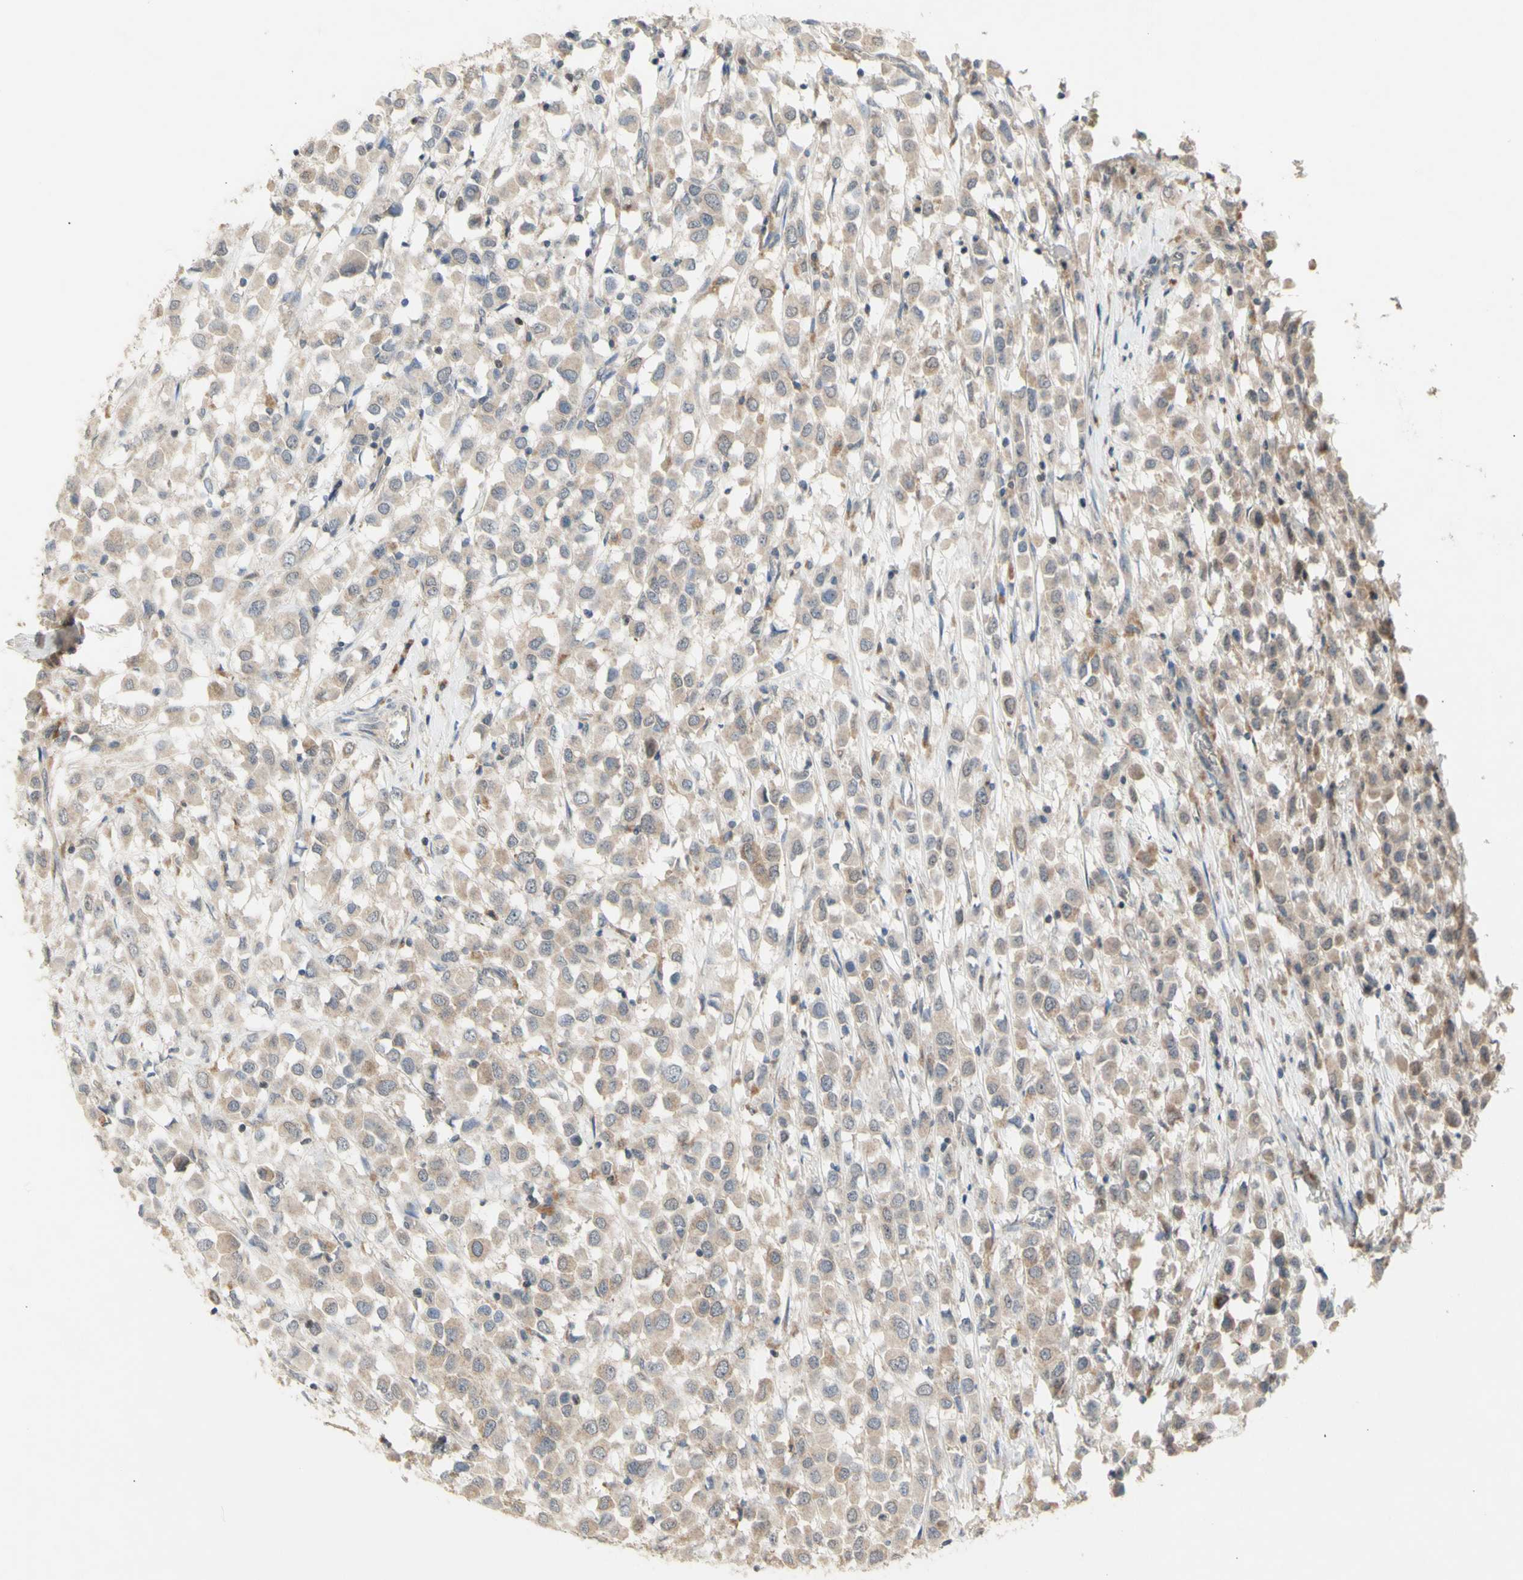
{"staining": {"intensity": "weak", "quantity": ">75%", "location": "cytoplasmic/membranous"}, "tissue": "breast cancer", "cell_type": "Tumor cells", "image_type": "cancer", "snomed": [{"axis": "morphology", "description": "Duct carcinoma"}, {"axis": "topography", "description": "Breast"}], "caption": "Weak cytoplasmic/membranous staining for a protein is identified in approximately >75% of tumor cells of breast cancer (invasive ductal carcinoma) using immunohistochemistry (IHC).", "gene": "NLRP1", "patient": {"sex": "female", "age": 61}}